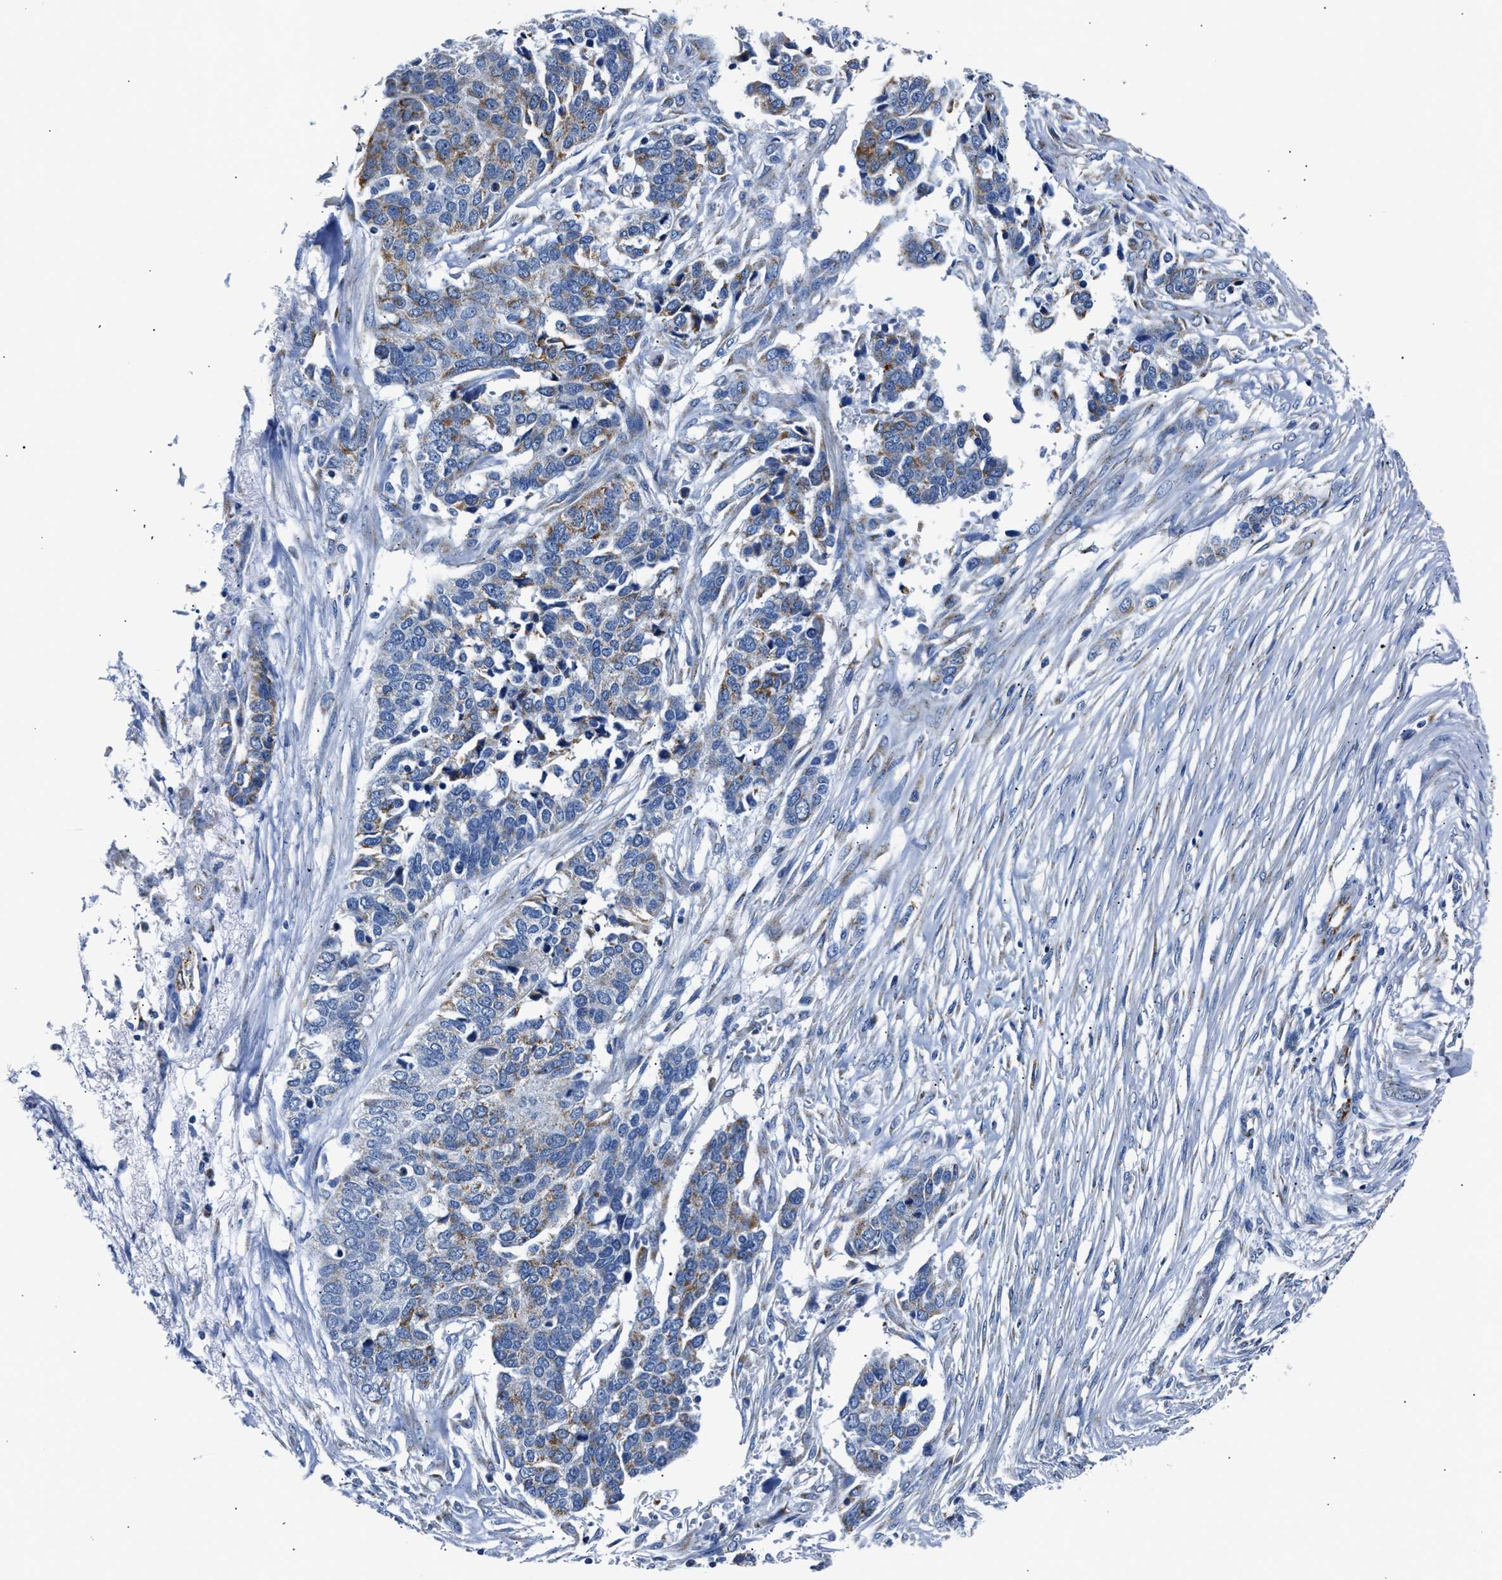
{"staining": {"intensity": "moderate", "quantity": "25%-75%", "location": "cytoplasmic/membranous"}, "tissue": "ovarian cancer", "cell_type": "Tumor cells", "image_type": "cancer", "snomed": [{"axis": "morphology", "description": "Cystadenocarcinoma, serous, NOS"}, {"axis": "topography", "description": "Ovary"}], "caption": "Serous cystadenocarcinoma (ovarian) stained with DAB immunohistochemistry (IHC) reveals medium levels of moderate cytoplasmic/membranous positivity in about 25%-75% of tumor cells.", "gene": "AMACR", "patient": {"sex": "female", "age": 44}}